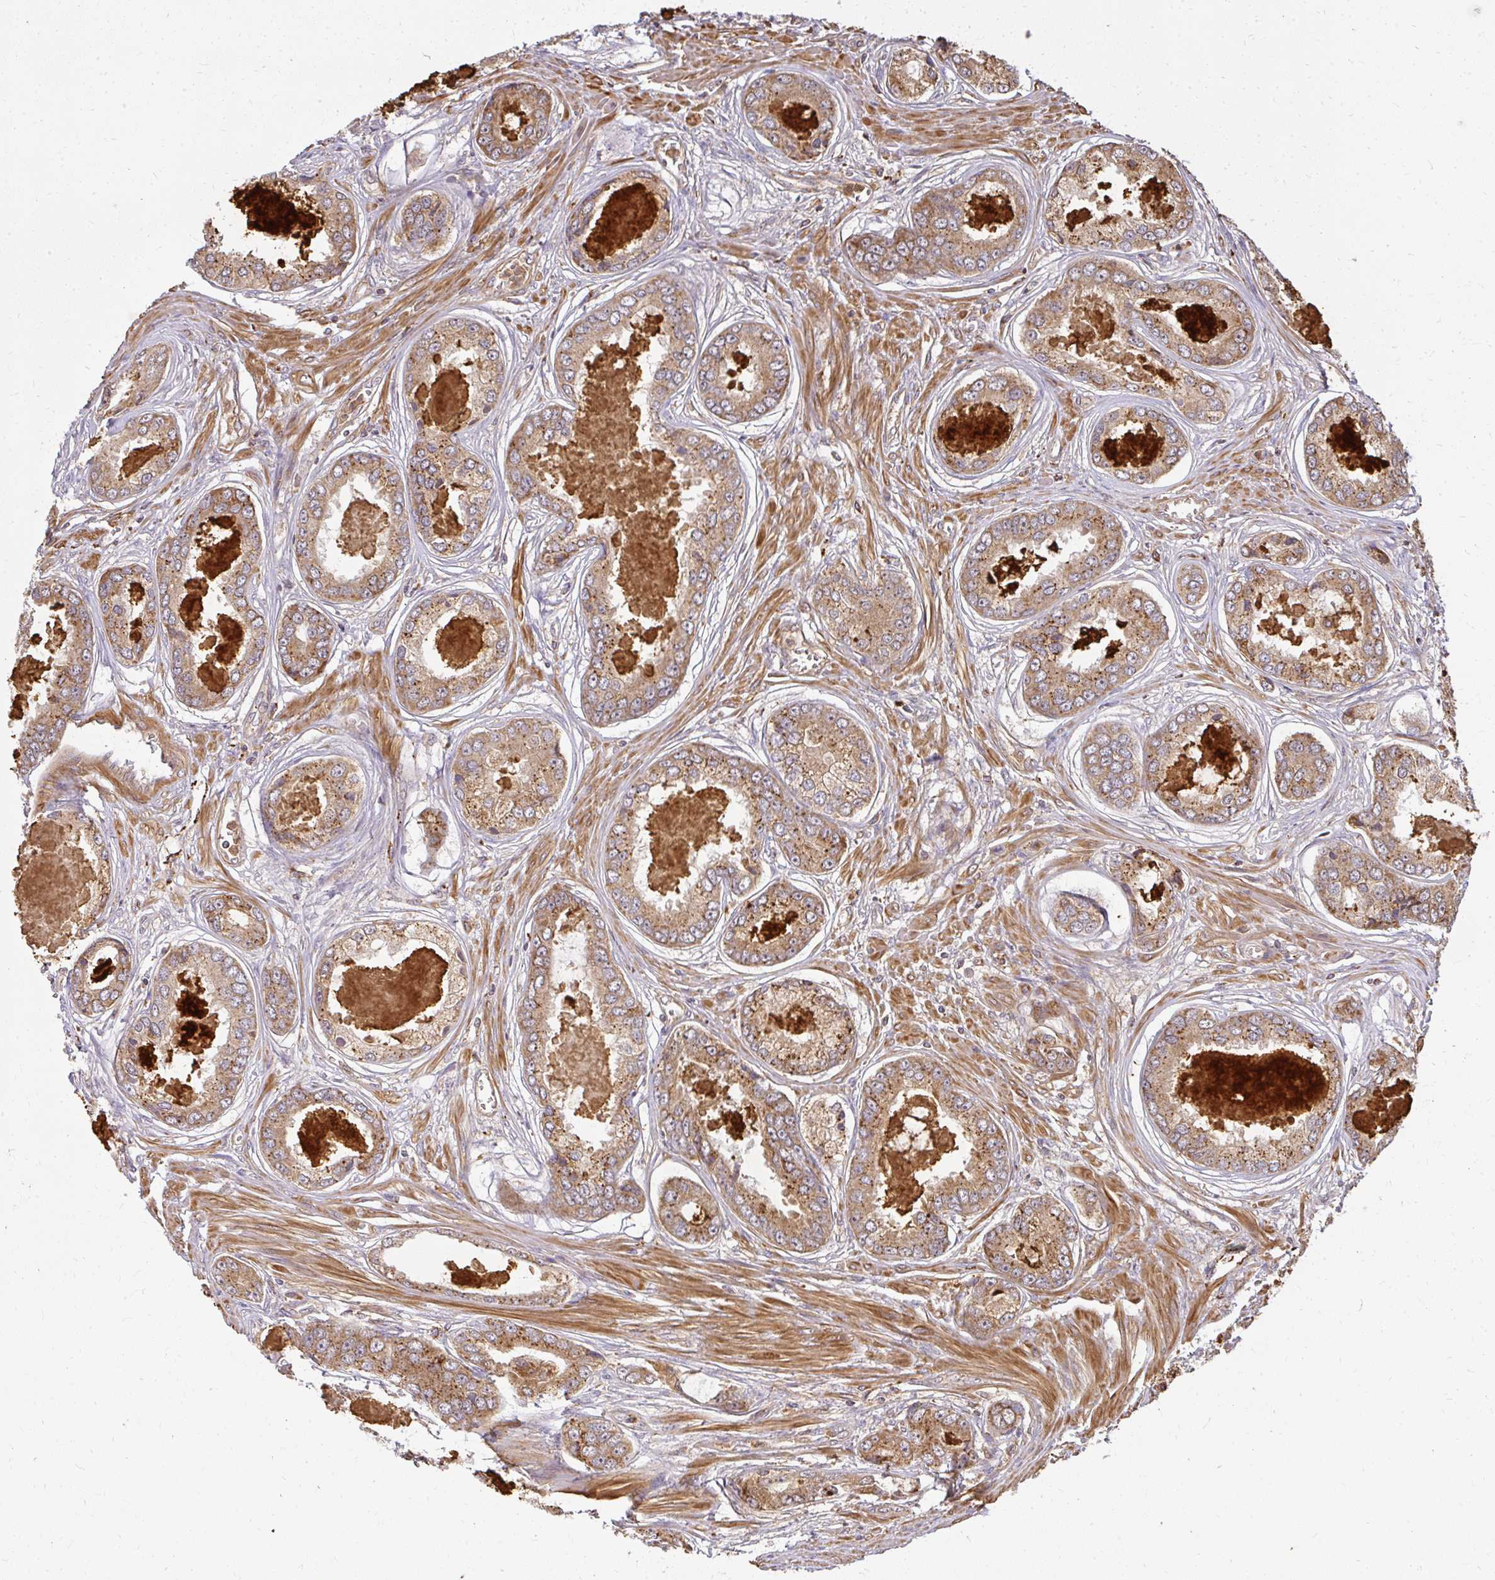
{"staining": {"intensity": "moderate", "quantity": ">75%", "location": "cytoplasmic/membranous"}, "tissue": "prostate cancer", "cell_type": "Tumor cells", "image_type": "cancer", "snomed": [{"axis": "morphology", "description": "Adenocarcinoma, Low grade"}, {"axis": "topography", "description": "Prostate"}], "caption": "Human prostate cancer stained with a brown dye exhibits moderate cytoplasmic/membranous positive expression in approximately >75% of tumor cells.", "gene": "GNS", "patient": {"sex": "male", "age": 68}}